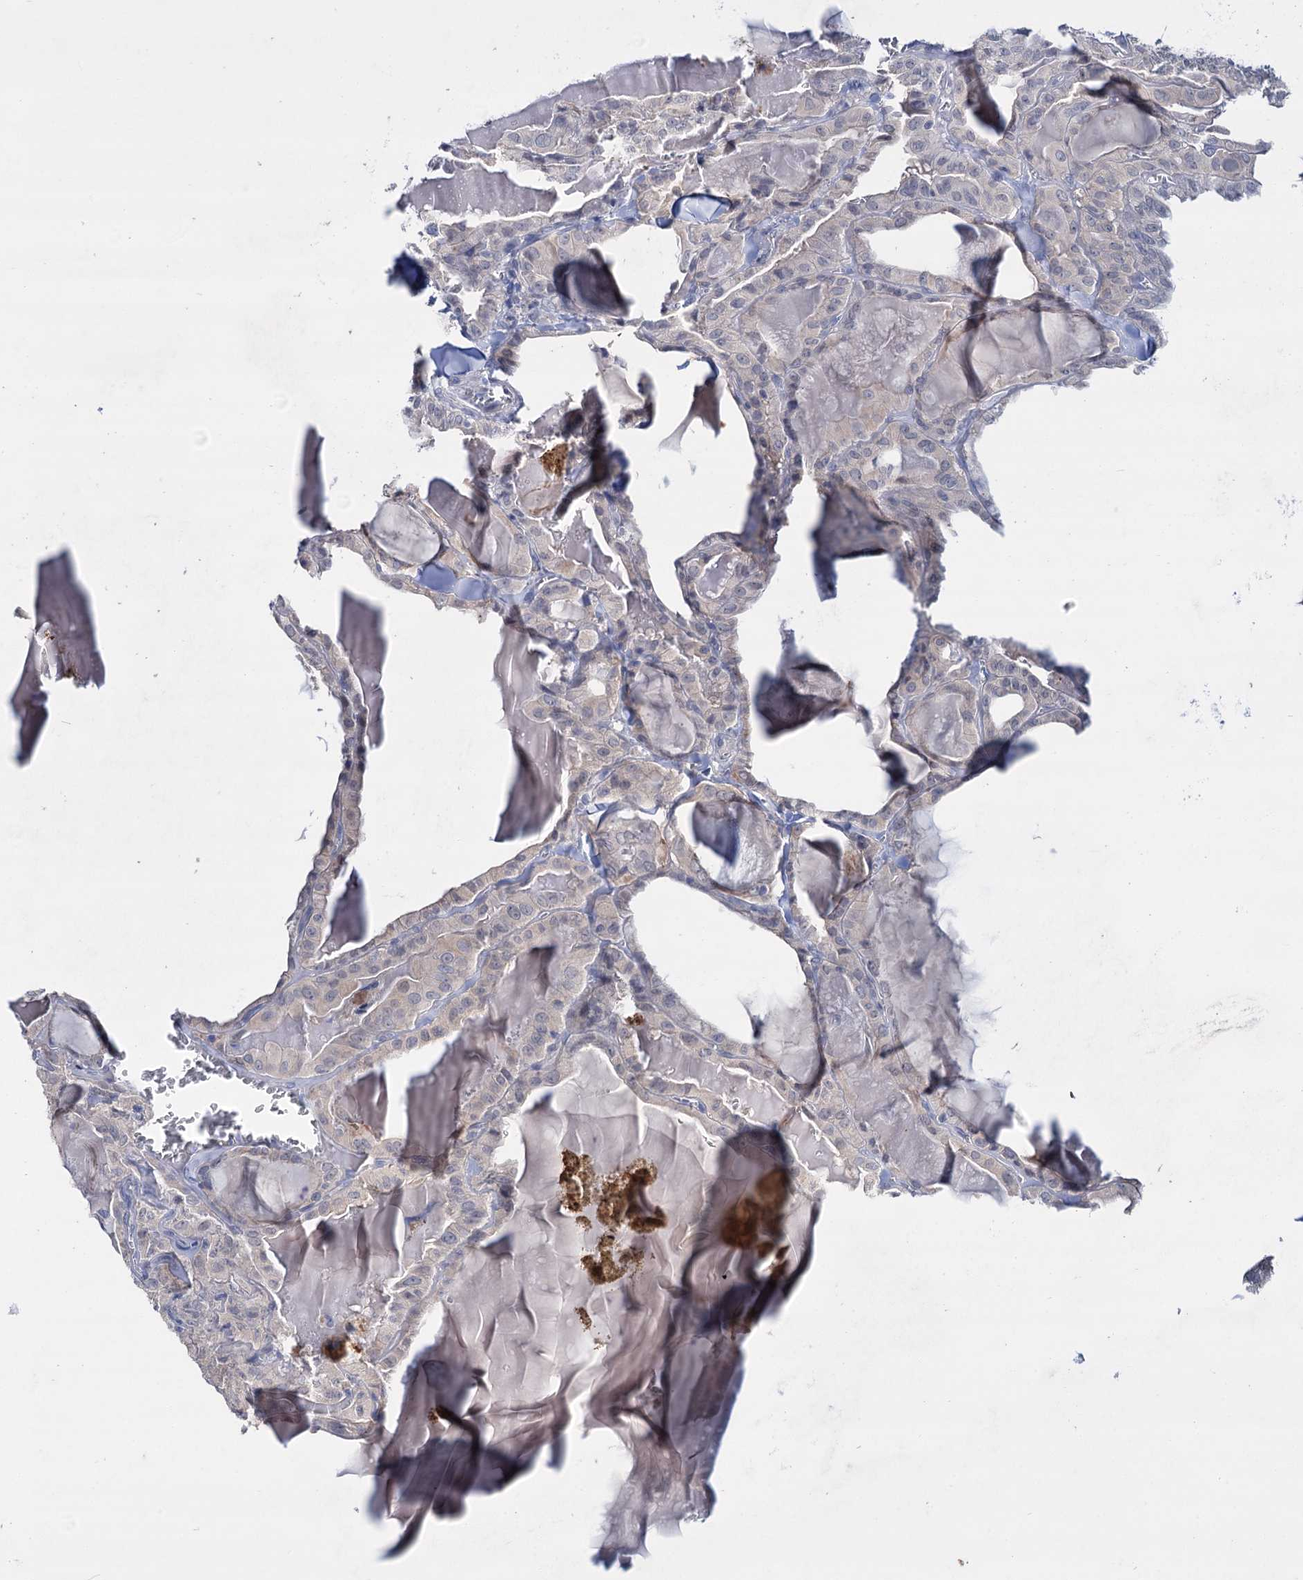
{"staining": {"intensity": "negative", "quantity": "none", "location": "none"}, "tissue": "thyroid cancer", "cell_type": "Tumor cells", "image_type": "cancer", "snomed": [{"axis": "morphology", "description": "Papillary adenocarcinoma, NOS"}, {"axis": "topography", "description": "Thyroid gland"}], "caption": "Immunohistochemistry histopathology image of human thyroid cancer stained for a protein (brown), which reveals no staining in tumor cells.", "gene": "LYZL4", "patient": {"sex": "male", "age": 52}}